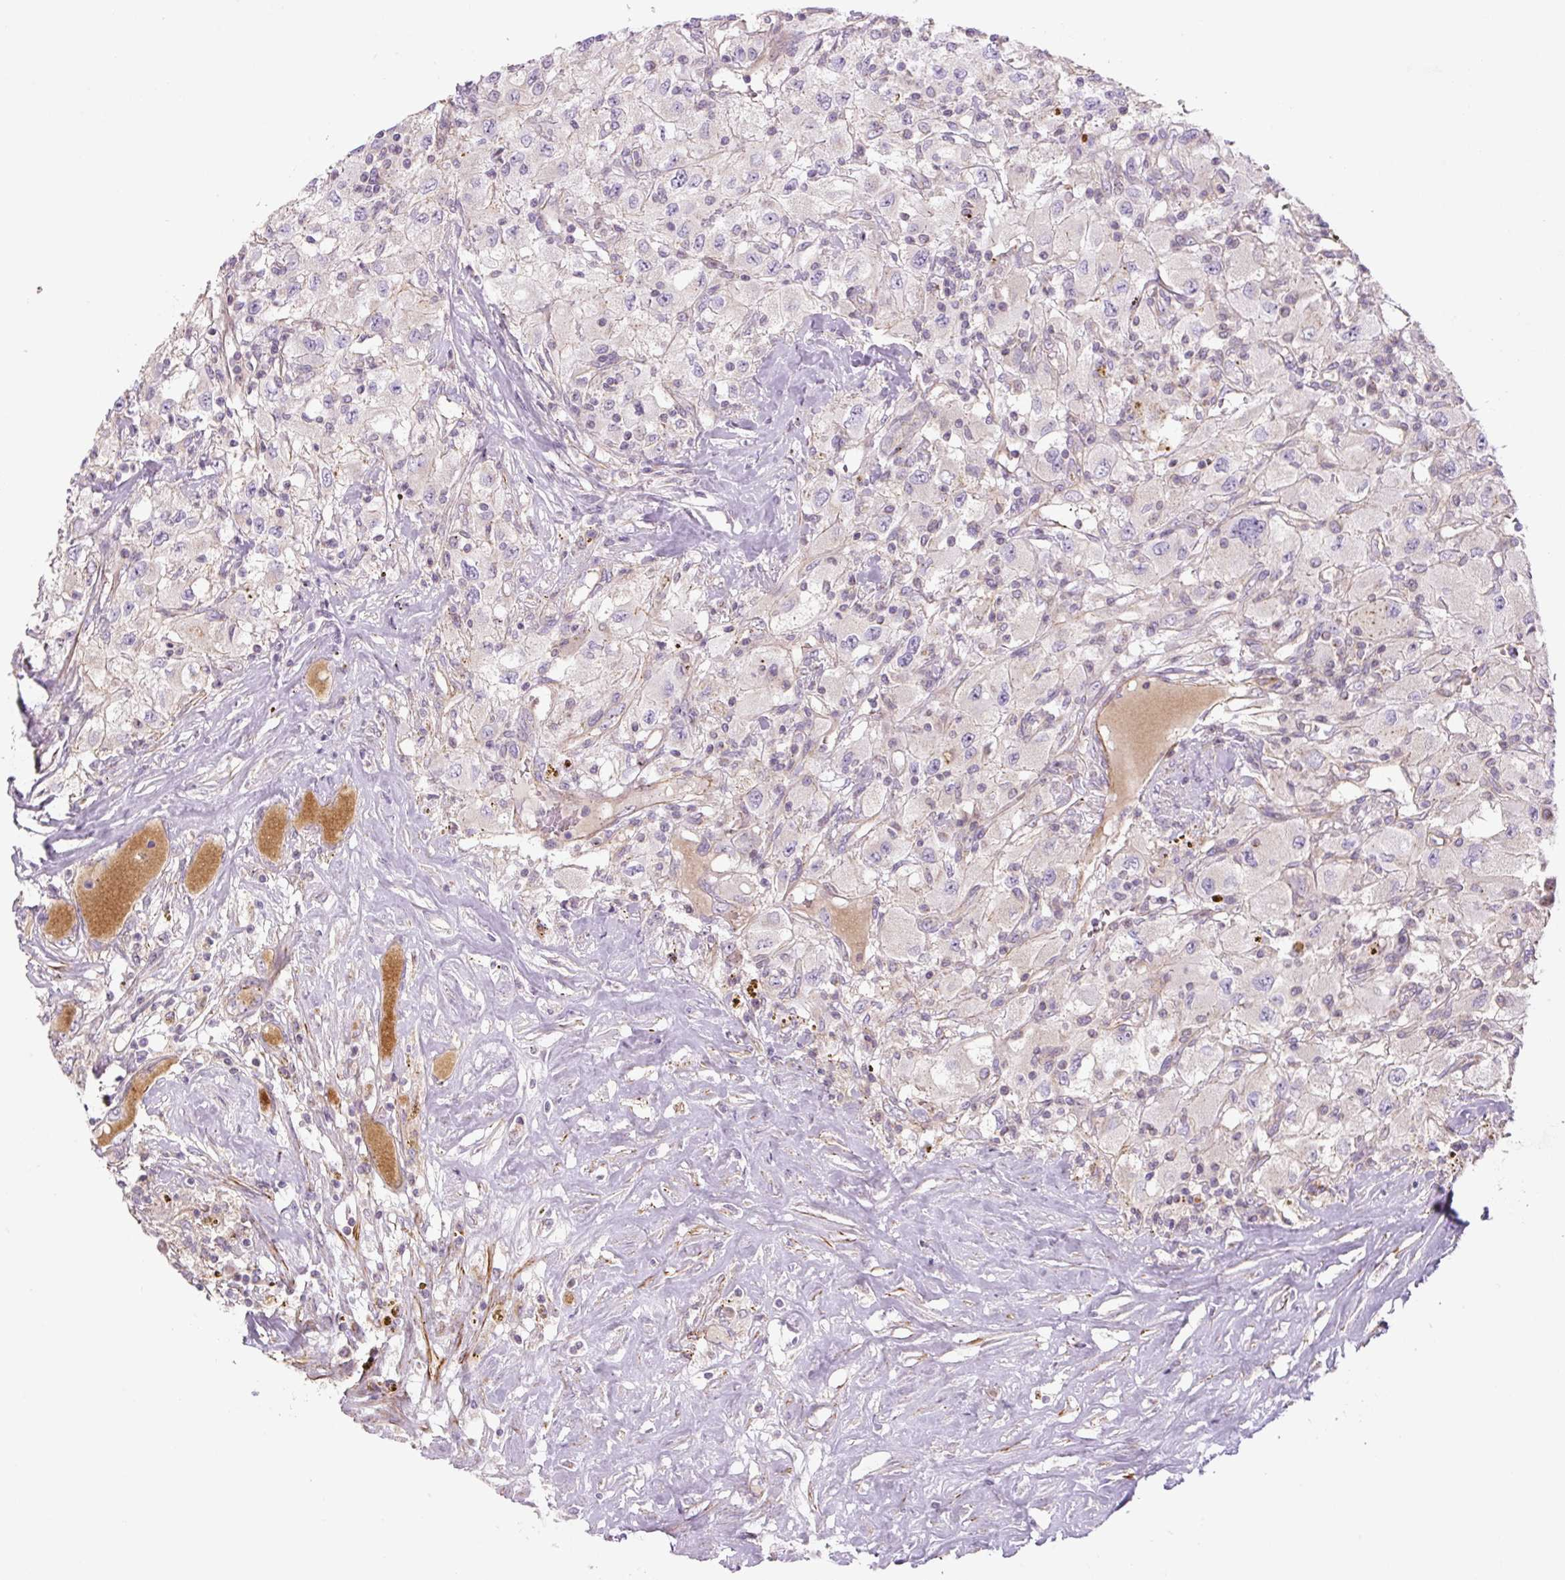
{"staining": {"intensity": "negative", "quantity": "none", "location": "none"}, "tissue": "renal cancer", "cell_type": "Tumor cells", "image_type": "cancer", "snomed": [{"axis": "morphology", "description": "Adenocarcinoma, NOS"}, {"axis": "topography", "description": "Kidney"}], "caption": "There is no significant positivity in tumor cells of renal cancer (adenocarcinoma).", "gene": "CCNI2", "patient": {"sex": "female", "age": 67}}